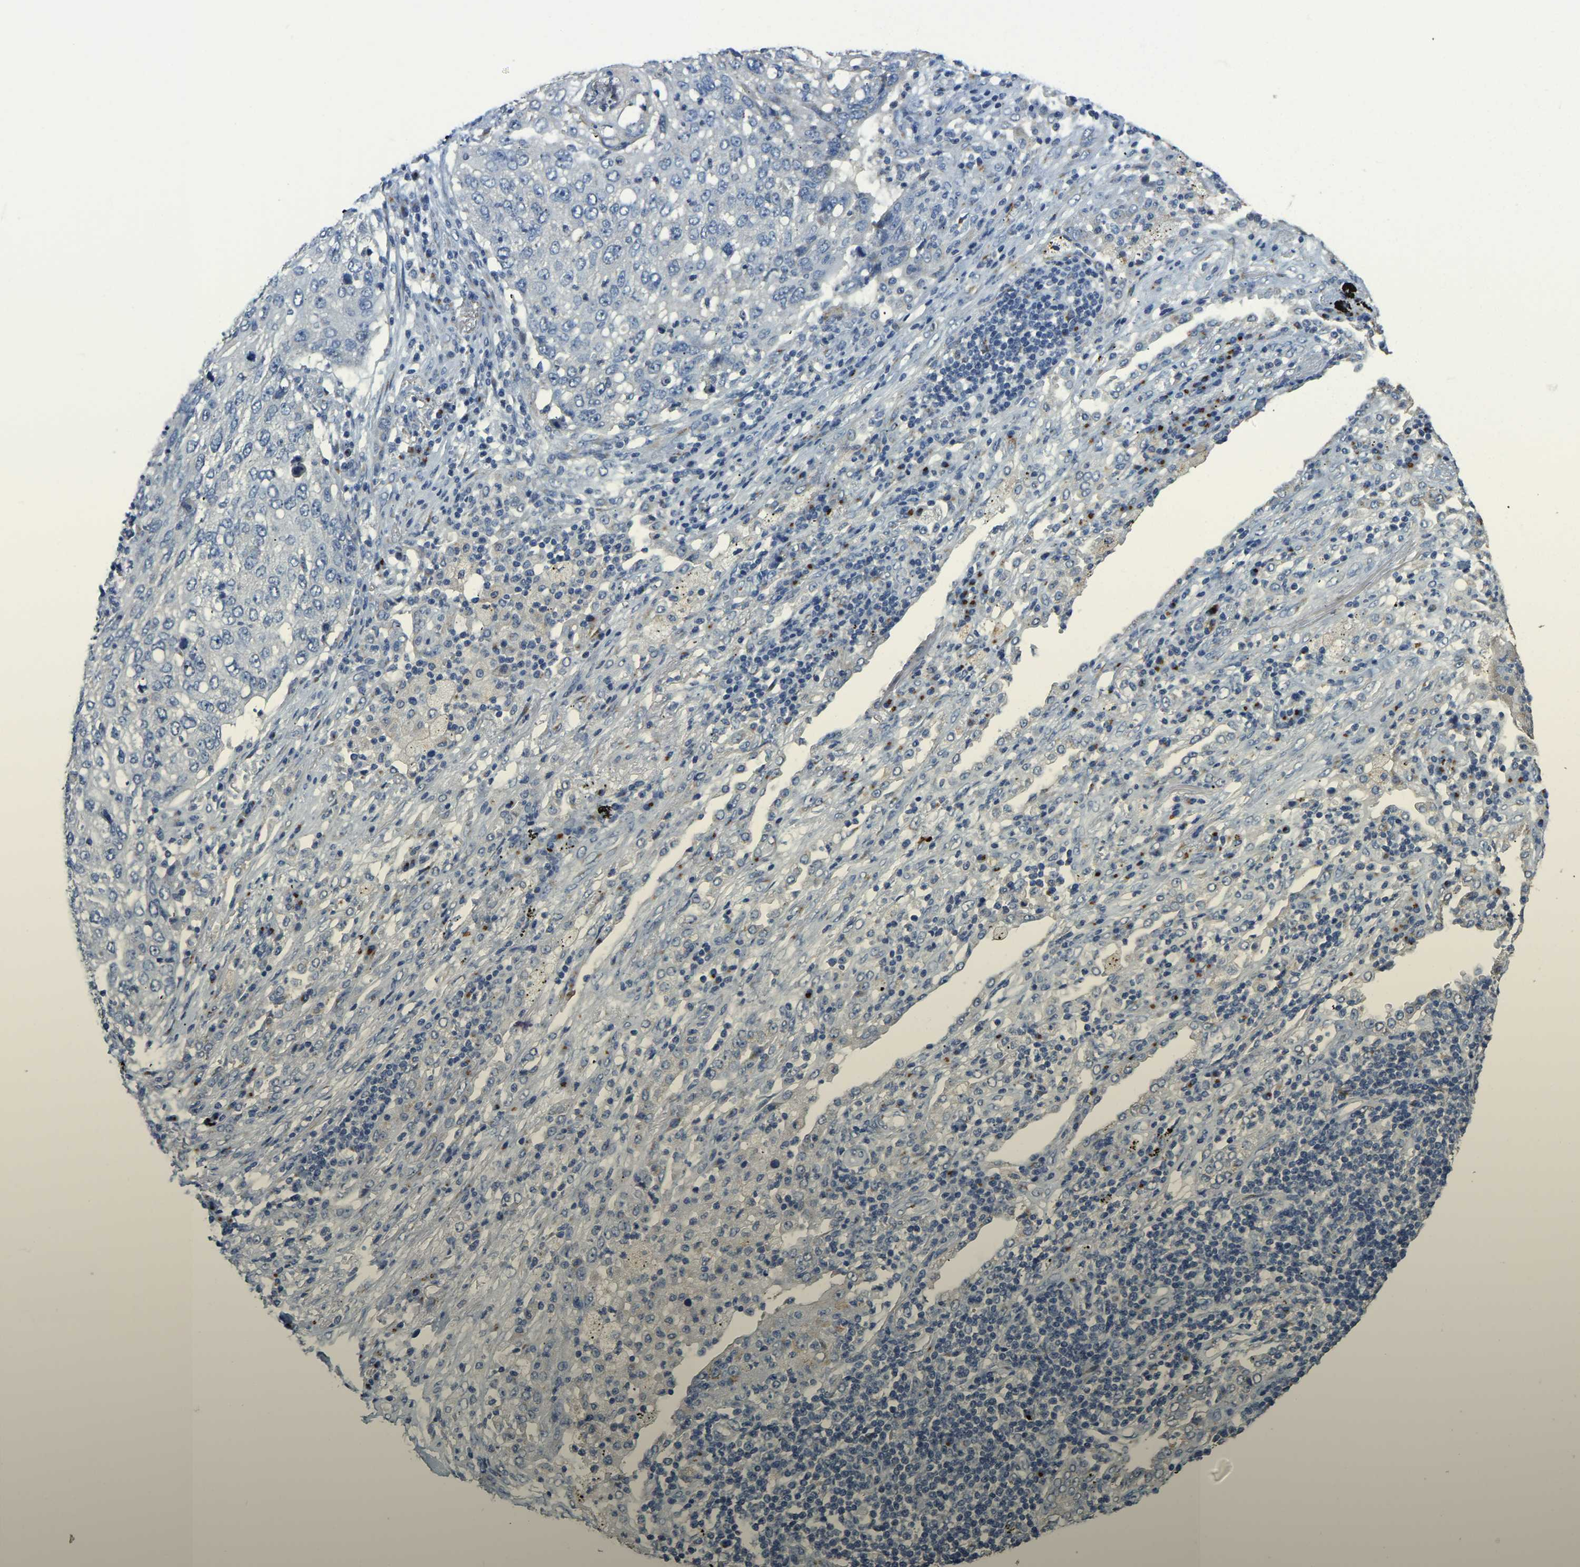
{"staining": {"intensity": "negative", "quantity": "none", "location": "none"}, "tissue": "lung cancer", "cell_type": "Tumor cells", "image_type": "cancer", "snomed": [{"axis": "morphology", "description": "Squamous cell carcinoma, NOS"}, {"axis": "topography", "description": "Lung"}], "caption": "Photomicrograph shows no protein positivity in tumor cells of lung cancer (squamous cell carcinoma) tissue. (Brightfield microscopy of DAB IHC at high magnification).", "gene": "FAM174A", "patient": {"sex": "female", "age": 63}}